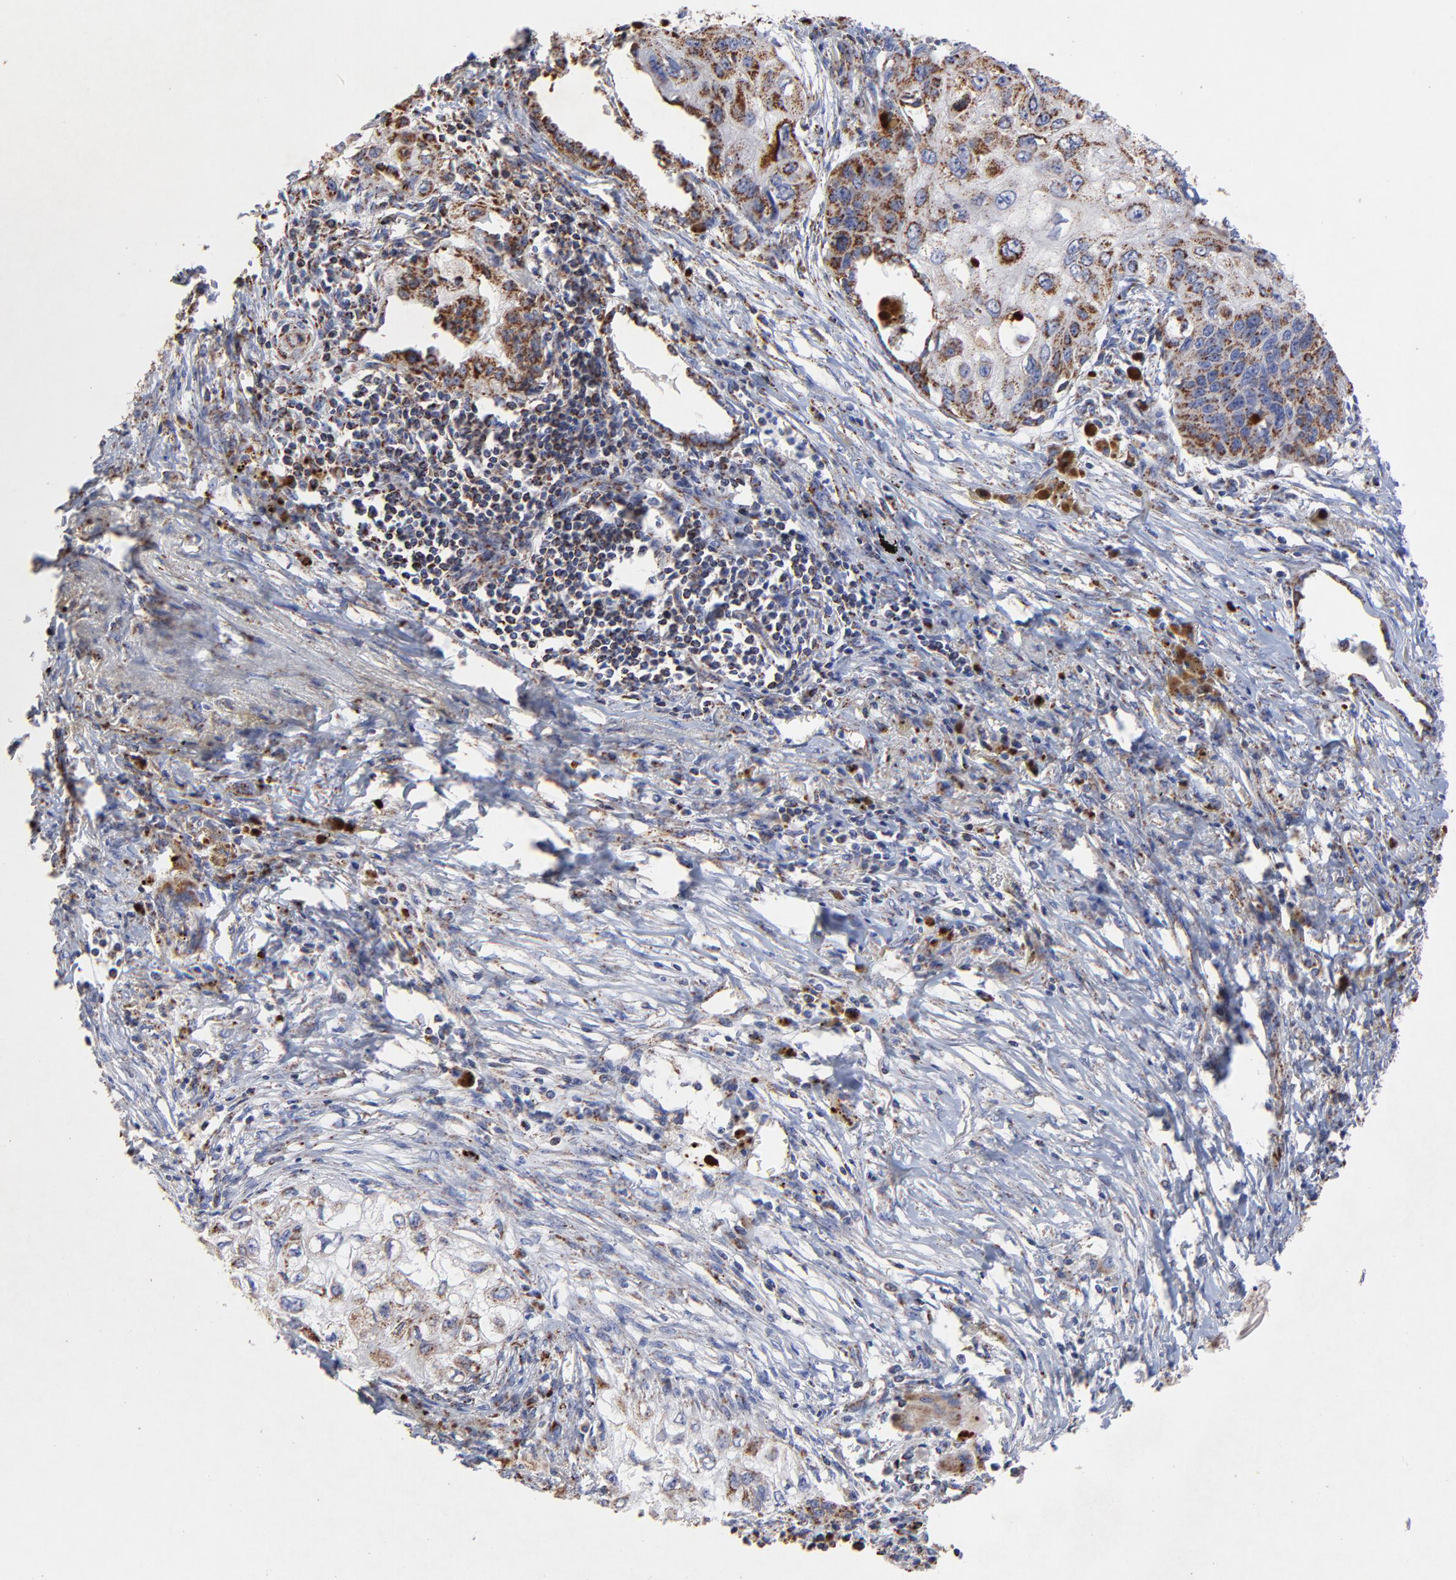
{"staining": {"intensity": "moderate", "quantity": ">75%", "location": "cytoplasmic/membranous"}, "tissue": "lung cancer", "cell_type": "Tumor cells", "image_type": "cancer", "snomed": [{"axis": "morphology", "description": "Squamous cell carcinoma, NOS"}, {"axis": "topography", "description": "Lung"}], "caption": "Squamous cell carcinoma (lung) stained with a protein marker demonstrates moderate staining in tumor cells.", "gene": "SSBP1", "patient": {"sex": "male", "age": 71}}